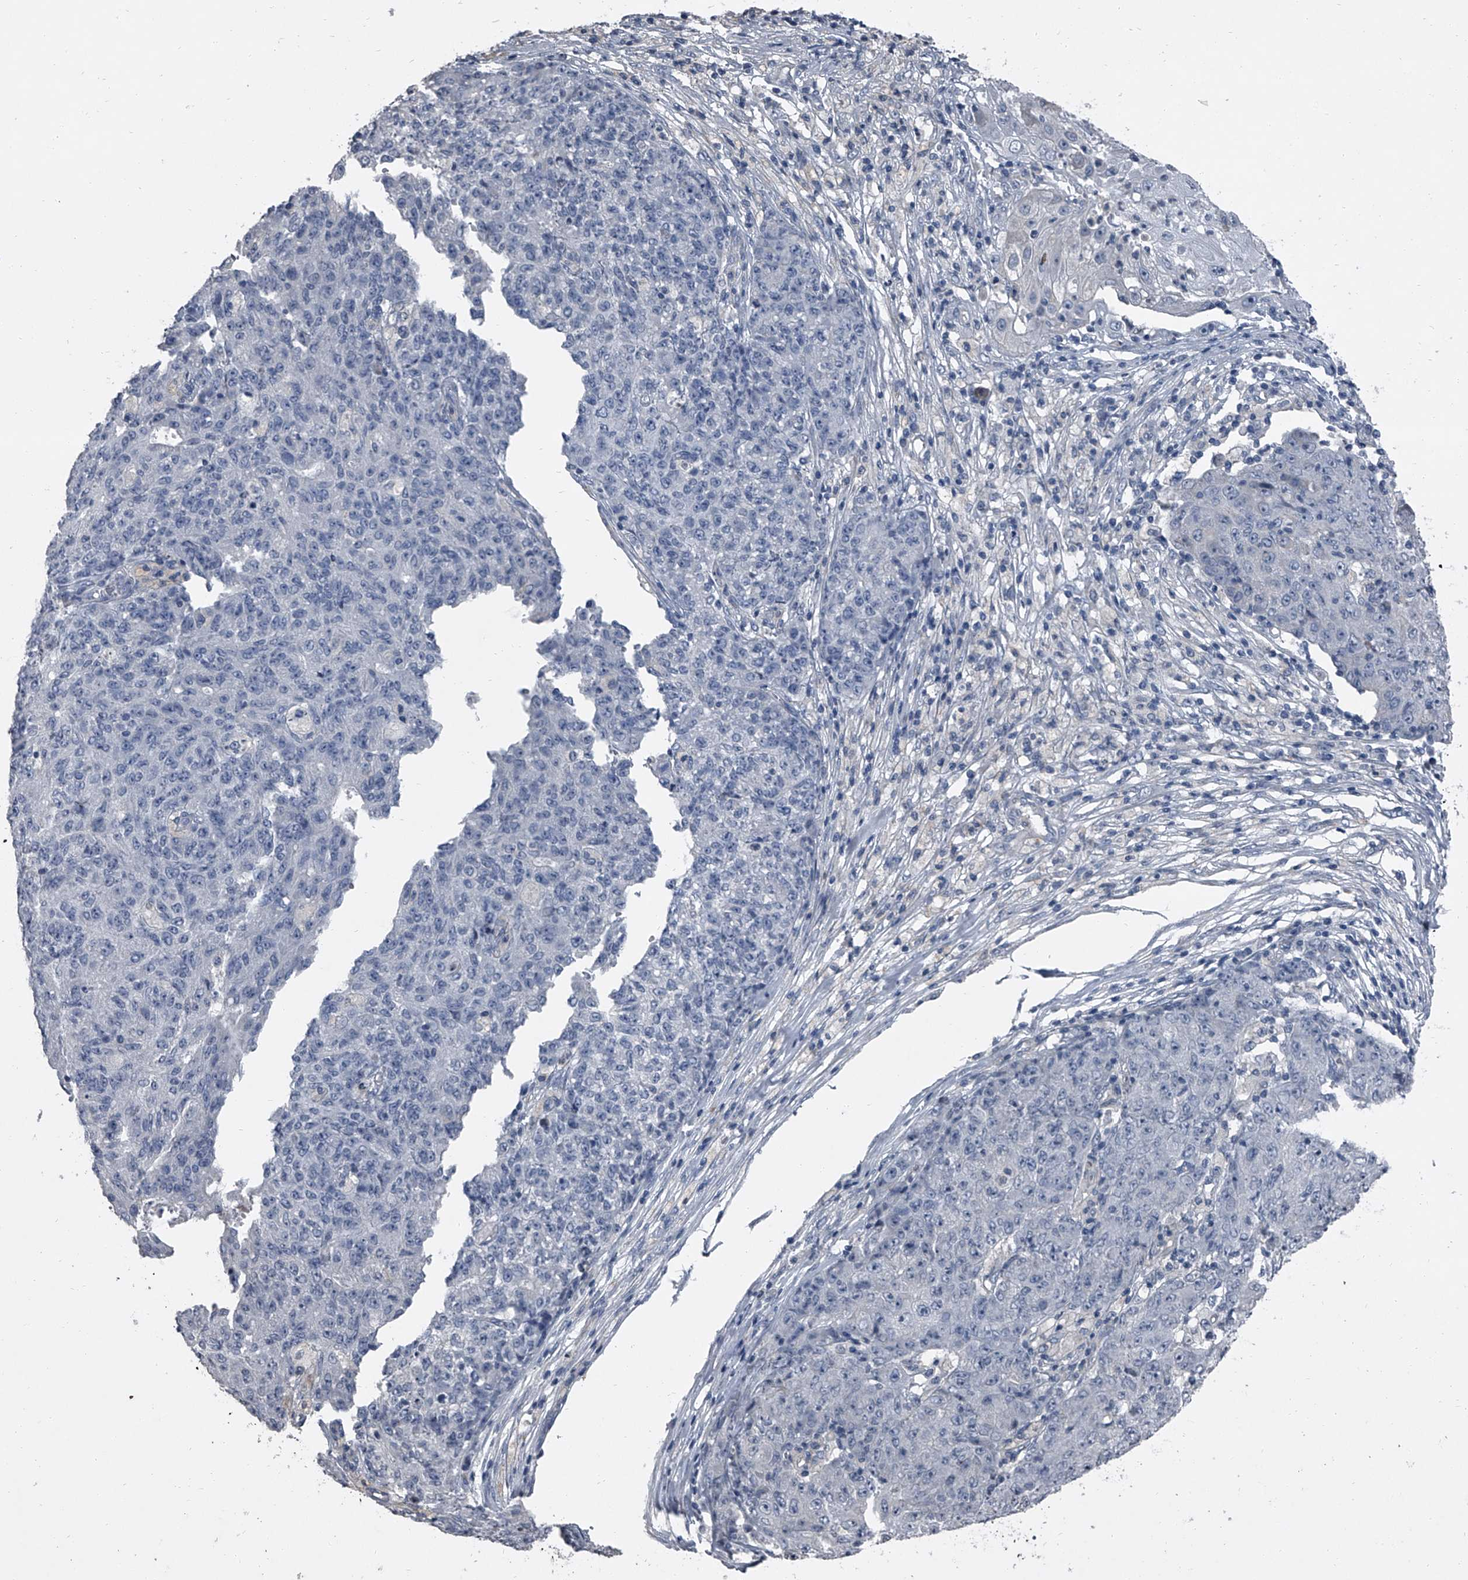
{"staining": {"intensity": "negative", "quantity": "none", "location": "none"}, "tissue": "ovarian cancer", "cell_type": "Tumor cells", "image_type": "cancer", "snomed": [{"axis": "morphology", "description": "Carcinoma, endometroid"}, {"axis": "topography", "description": "Ovary"}], "caption": "This micrograph is of ovarian cancer (endometroid carcinoma) stained with immunohistochemistry (IHC) to label a protein in brown with the nuclei are counter-stained blue. There is no positivity in tumor cells.", "gene": "HEPHL1", "patient": {"sex": "female", "age": 42}}